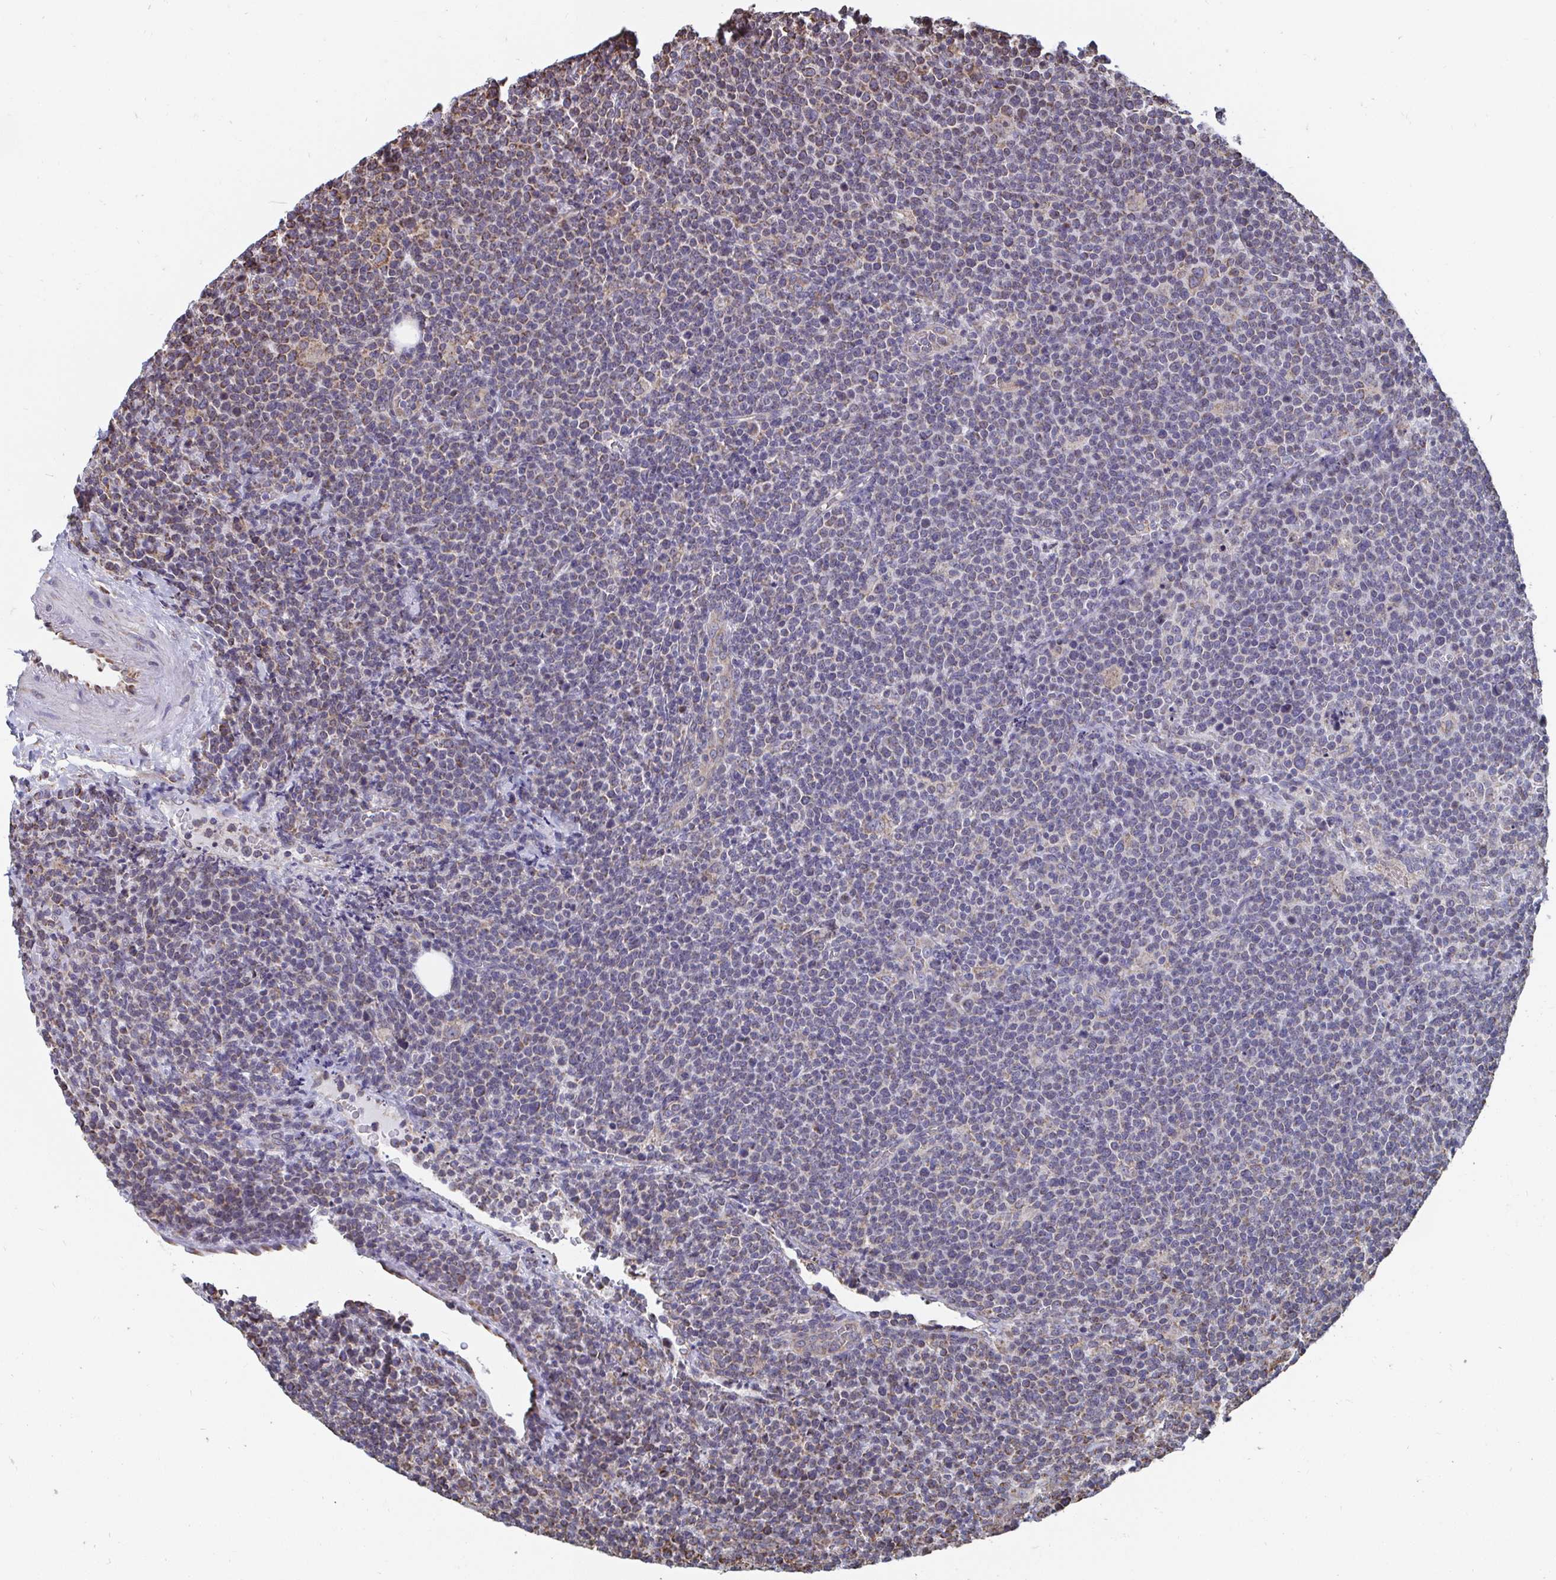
{"staining": {"intensity": "weak", "quantity": "<25%", "location": "cytoplasmic/membranous"}, "tissue": "lymphoma", "cell_type": "Tumor cells", "image_type": "cancer", "snomed": [{"axis": "morphology", "description": "Malignant lymphoma, non-Hodgkin's type, High grade"}, {"axis": "topography", "description": "Lymph node"}], "caption": "Malignant lymphoma, non-Hodgkin's type (high-grade) was stained to show a protein in brown. There is no significant positivity in tumor cells. (DAB IHC with hematoxylin counter stain).", "gene": "ELAVL1", "patient": {"sex": "male", "age": 61}}